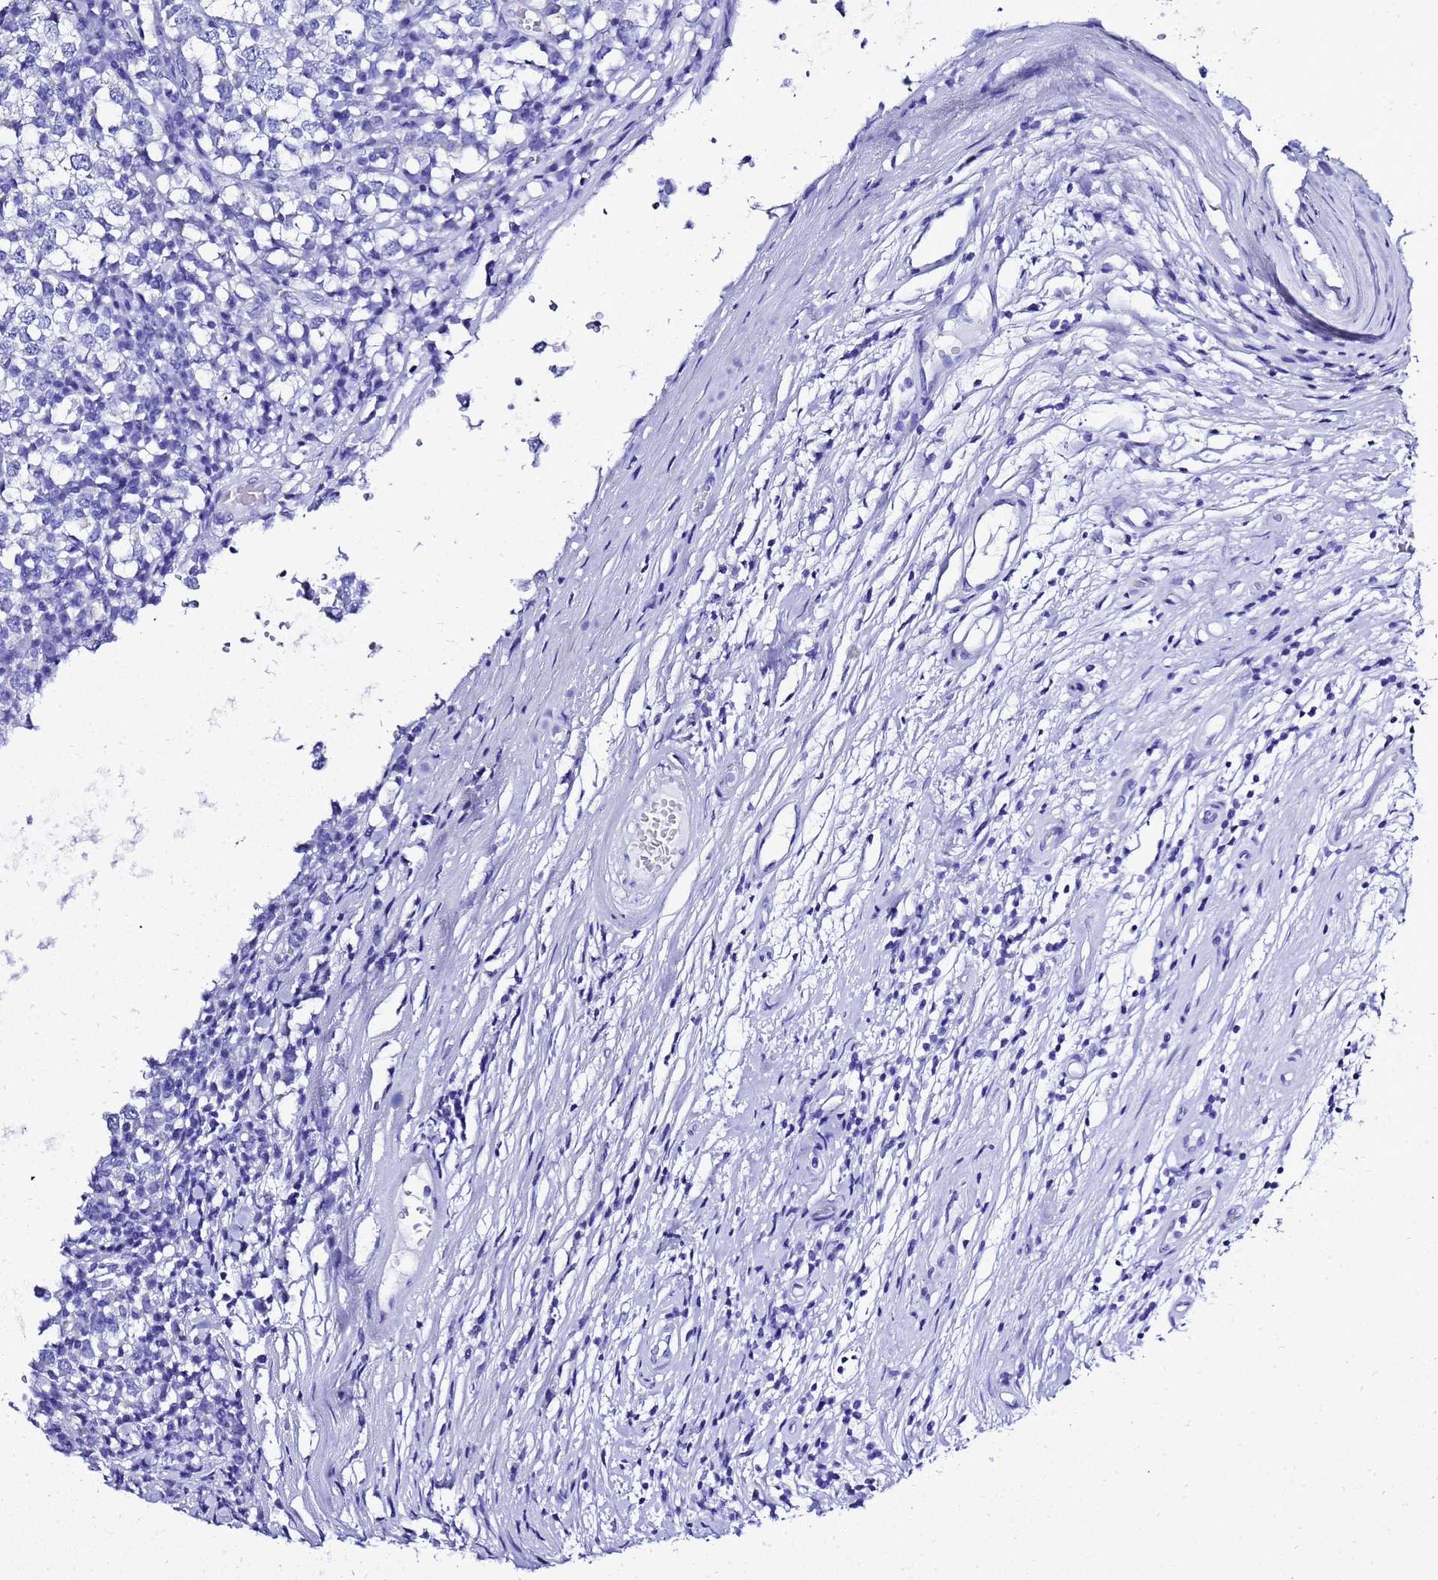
{"staining": {"intensity": "negative", "quantity": "none", "location": "none"}, "tissue": "testis cancer", "cell_type": "Tumor cells", "image_type": "cancer", "snomed": [{"axis": "morphology", "description": "Seminoma, NOS"}, {"axis": "topography", "description": "Testis"}], "caption": "High power microscopy photomicrograph of an immunohistochemistry photomicrograph of testis seminoma, revealing no significant staining in tumor cells.", "gene": "LIPF", "patient": {"sex": "male", "age": 65}}